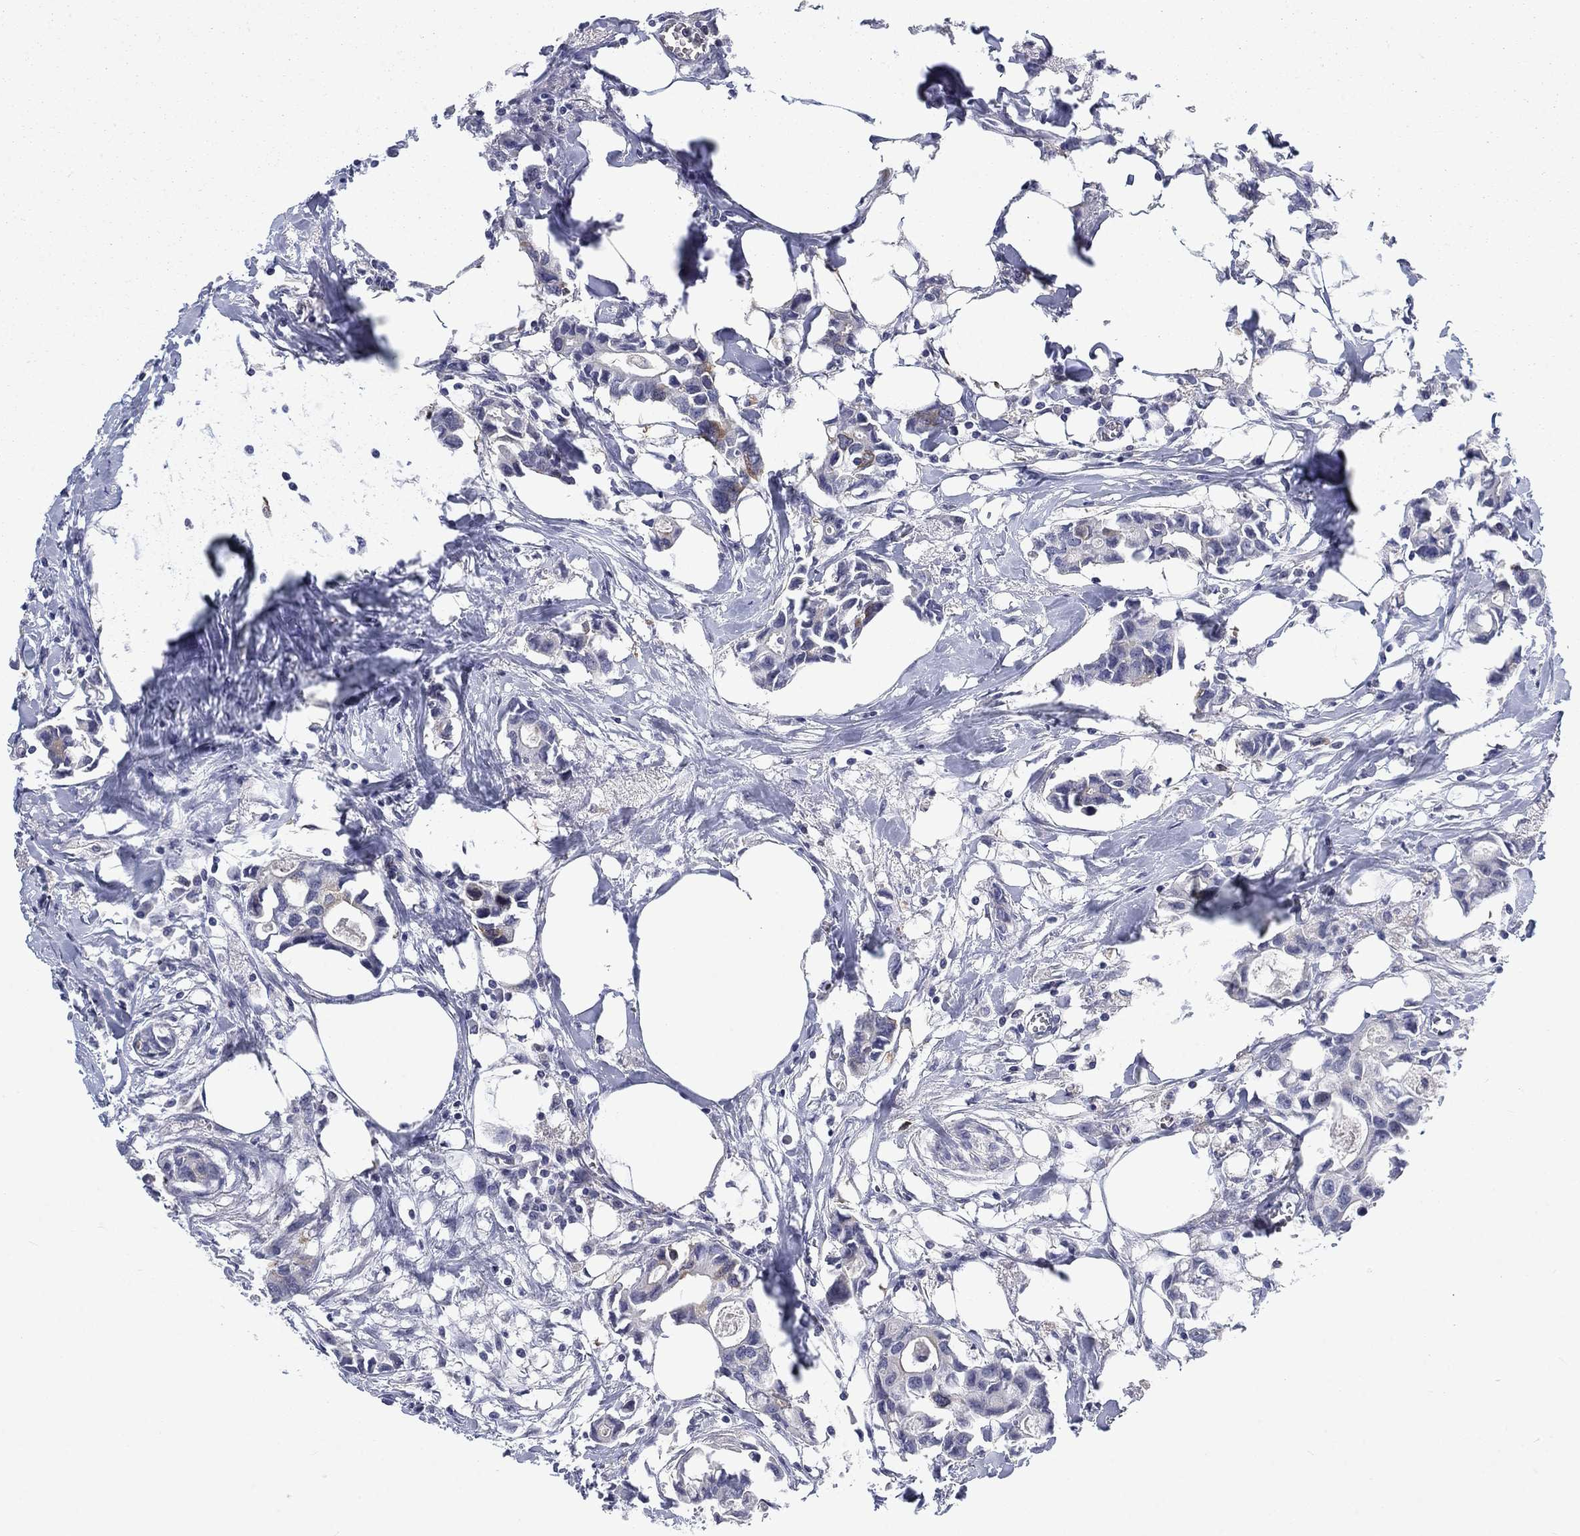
{"staining": {"intensity": "negative", "quantity": "none", "location": "none"}, "tissue": "breast cancer", "cell_type": "Tumor cells", "image_type": "cancer", "snomed": [{"axis": "morphology", "description": "Duct carcinoma"}, {"axis": "topography", "description": "Breast"}], "caption": "There is no significant staining in tumor cells of breast cancer (intraductal carcinoma).", "gene": "KIF15", "patient": {"sex": "female", "age": 83}}